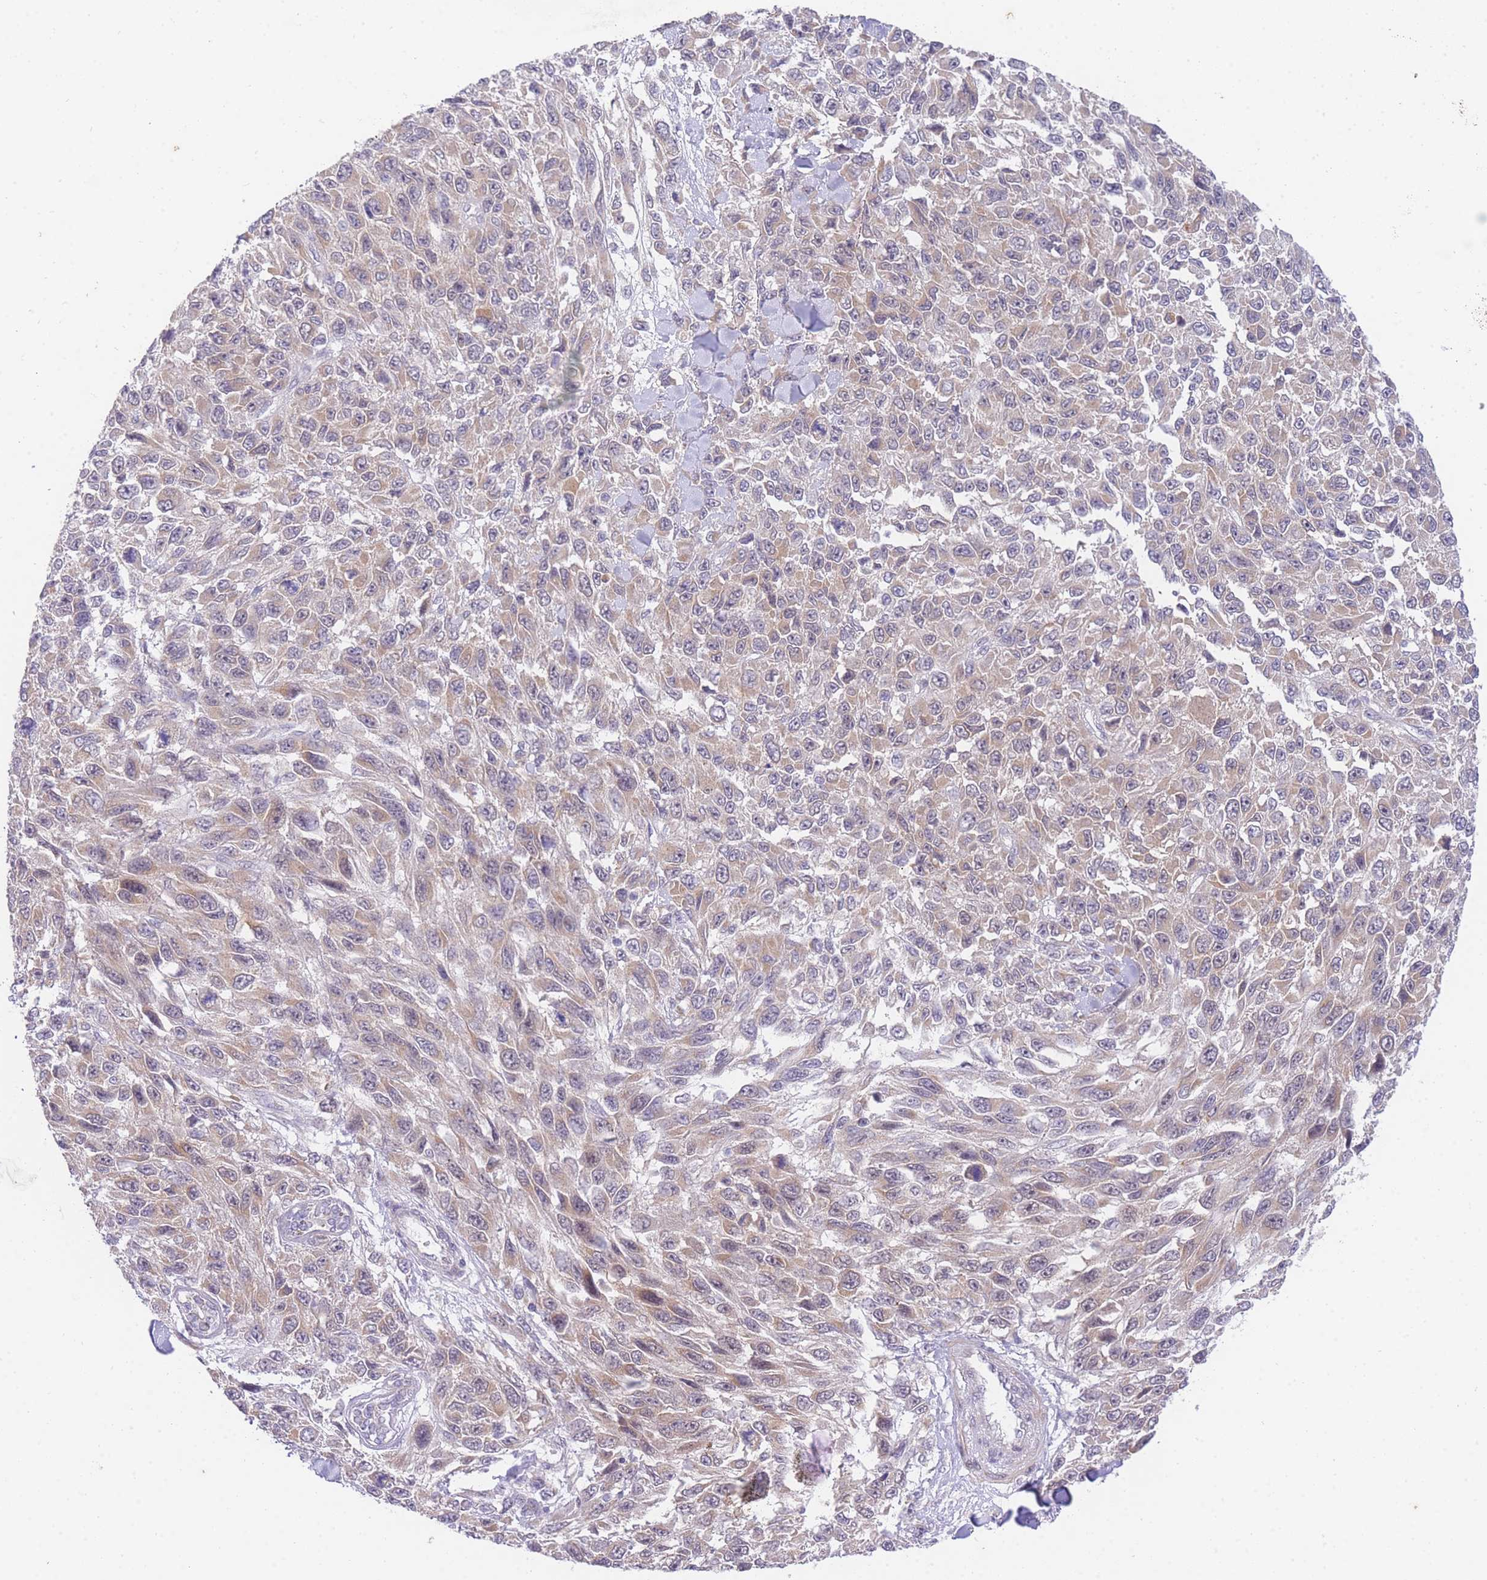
{"staining": {"intensity": "weak", "quantity": "25%-75%", "location": "cytoplasmic/membranous"}, "tissue": "melanoma", "cell_type": "Tumor cells", "image_type": "cancer", "snomed": [{"axis": "morphology", "description": "Malignant melanoma, NOS"}, {"axis": "topography", "description": "Skin"}], "caption": "This micrograph displays immunohistochemistry staining of malignant melanoma, with low weak cytoplasmic/membranous expression in about 25%-75% of tumor cells.", "gene": "SLC25A33", "patient": {"sex": "female", "age": 96}}